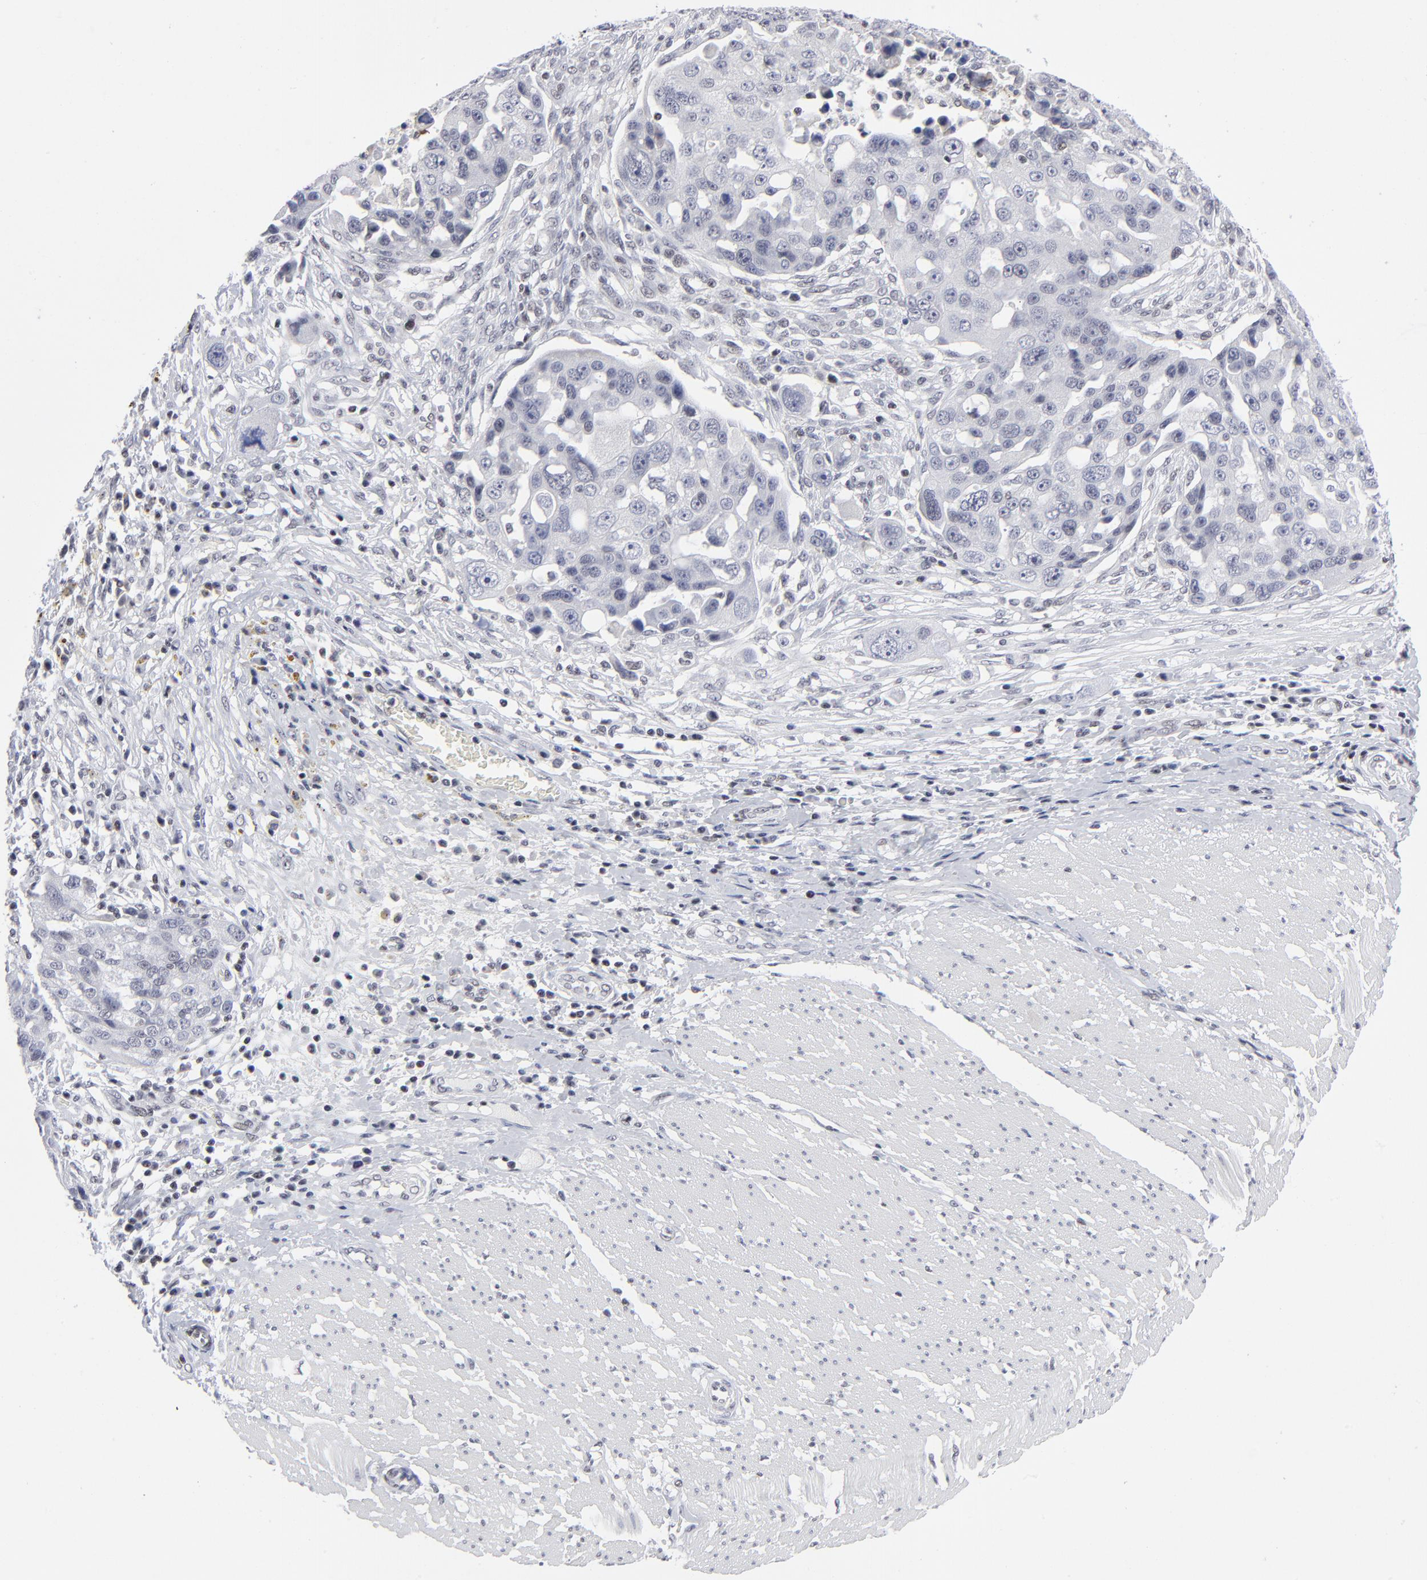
{"staining": {"intensity": "negative", "quantity": "none", "location": "none"}, "tissue": "ovarian cancer", "cell_type": "Tumor cells", "image_type": "cancer", "snomed": [{"axis": "morphology", "description": "Carcinoma, endometroid"}, {"axis": "topography", "description": "Ovary"}], "caption": "A high-resolution histopathology image shows IHC staining of ovarian cancer (endometroid carcinoma), which displays no significant expression in tumor cells.", "gene": "SP2", "patient": {"sex": "female", "age": 75}}